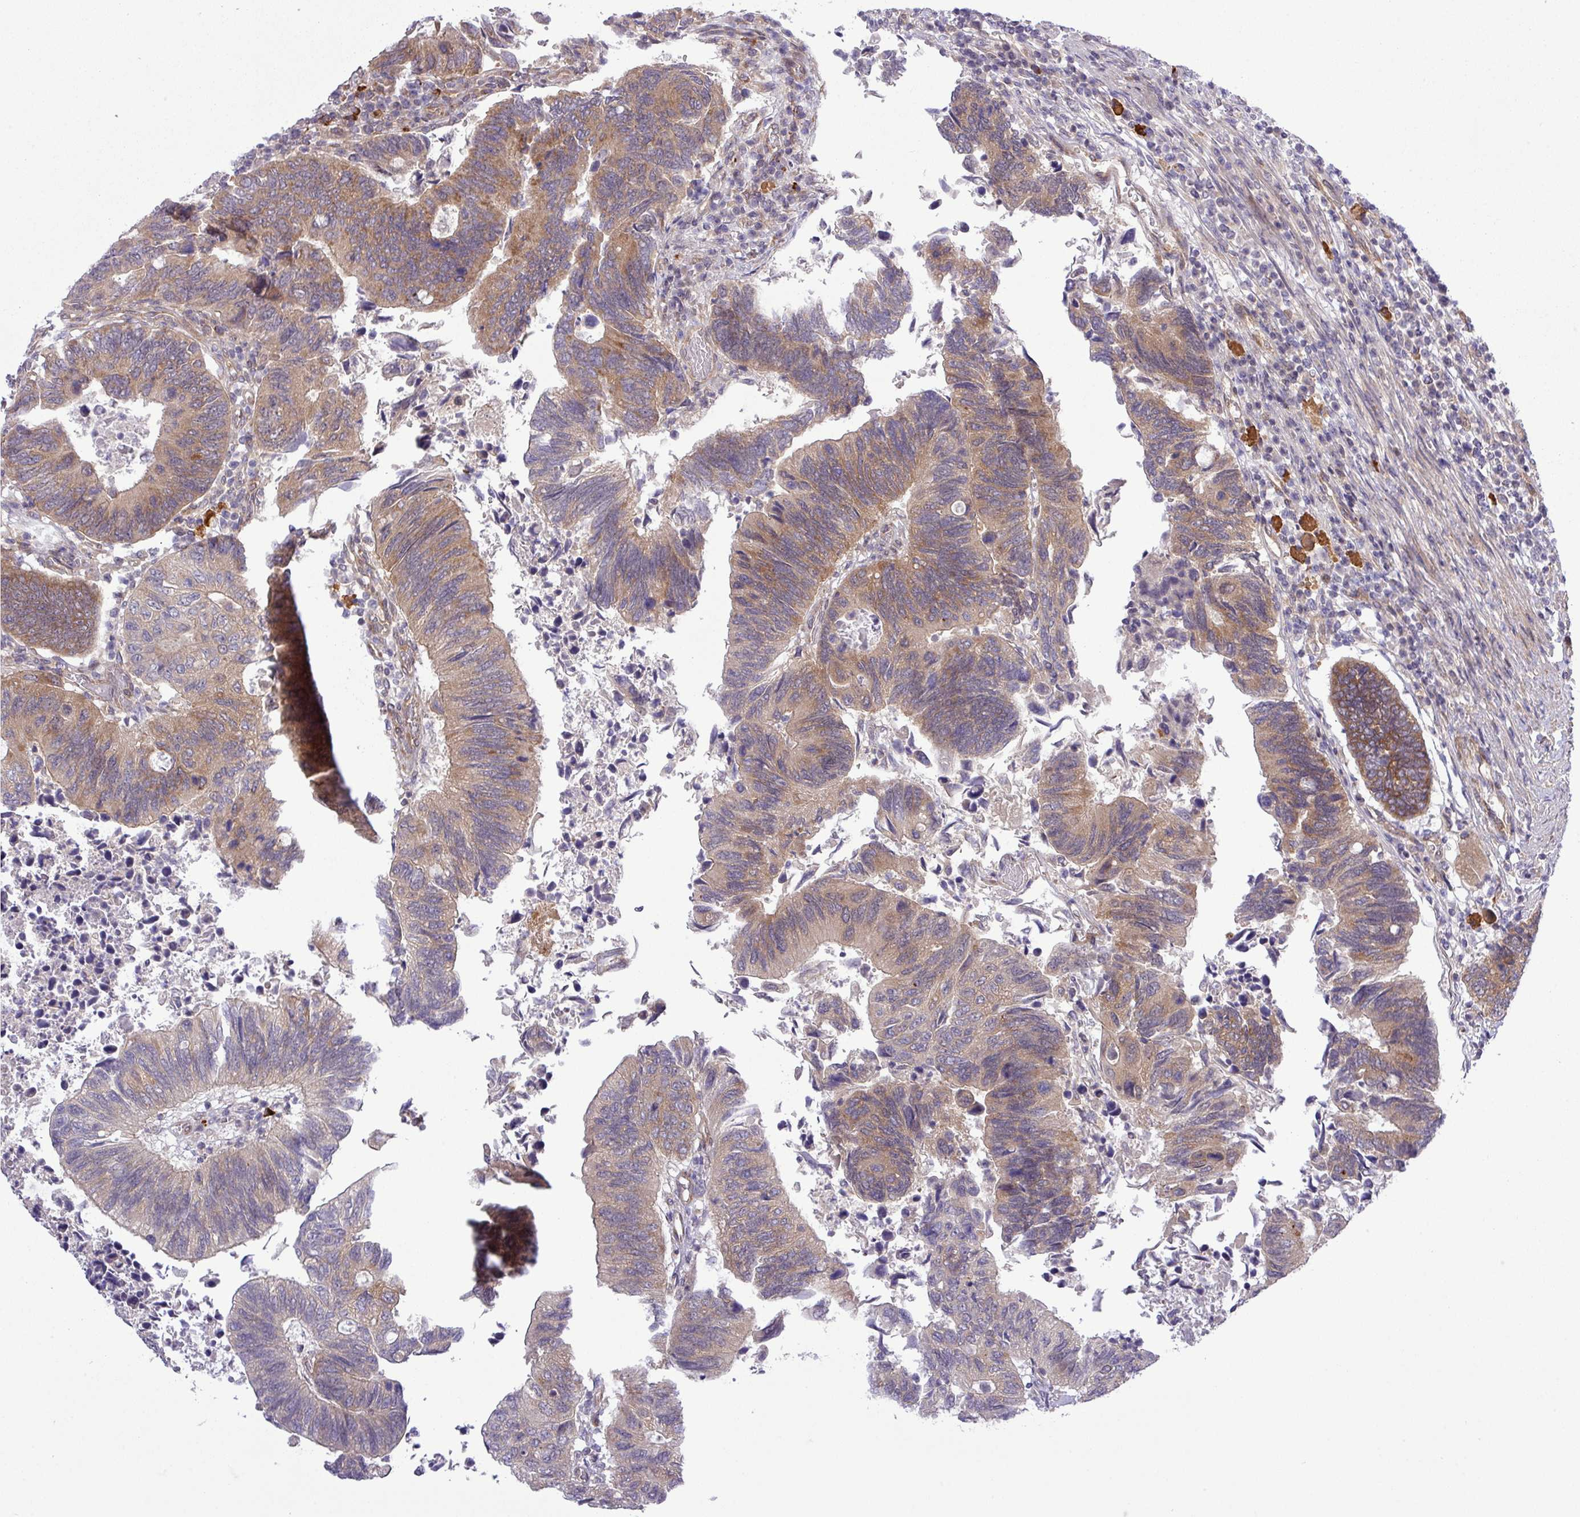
{"staining": {"intensity": "moderate", "quantity": "25%-75%", "location": "cytoplasmic/membranous"}, "tissue": "colorectal cancer", "cell_type": "Tumor cells", "image_type": "cancer", "snomed": [{"axis": "morphology", "description": "Adenocarcinoma, NOS"}, {"axis": "topography", "description": "Colon"}], "caption": "This micrograph shows IHC staining of human colorectal adenocarcinoma, with medium moderate cytoplasmic/membranous positivity in approximately 25%-75% of tumor cells.", "gene": "FAM222B", "patient": {"sex": "male", "age": 87}}